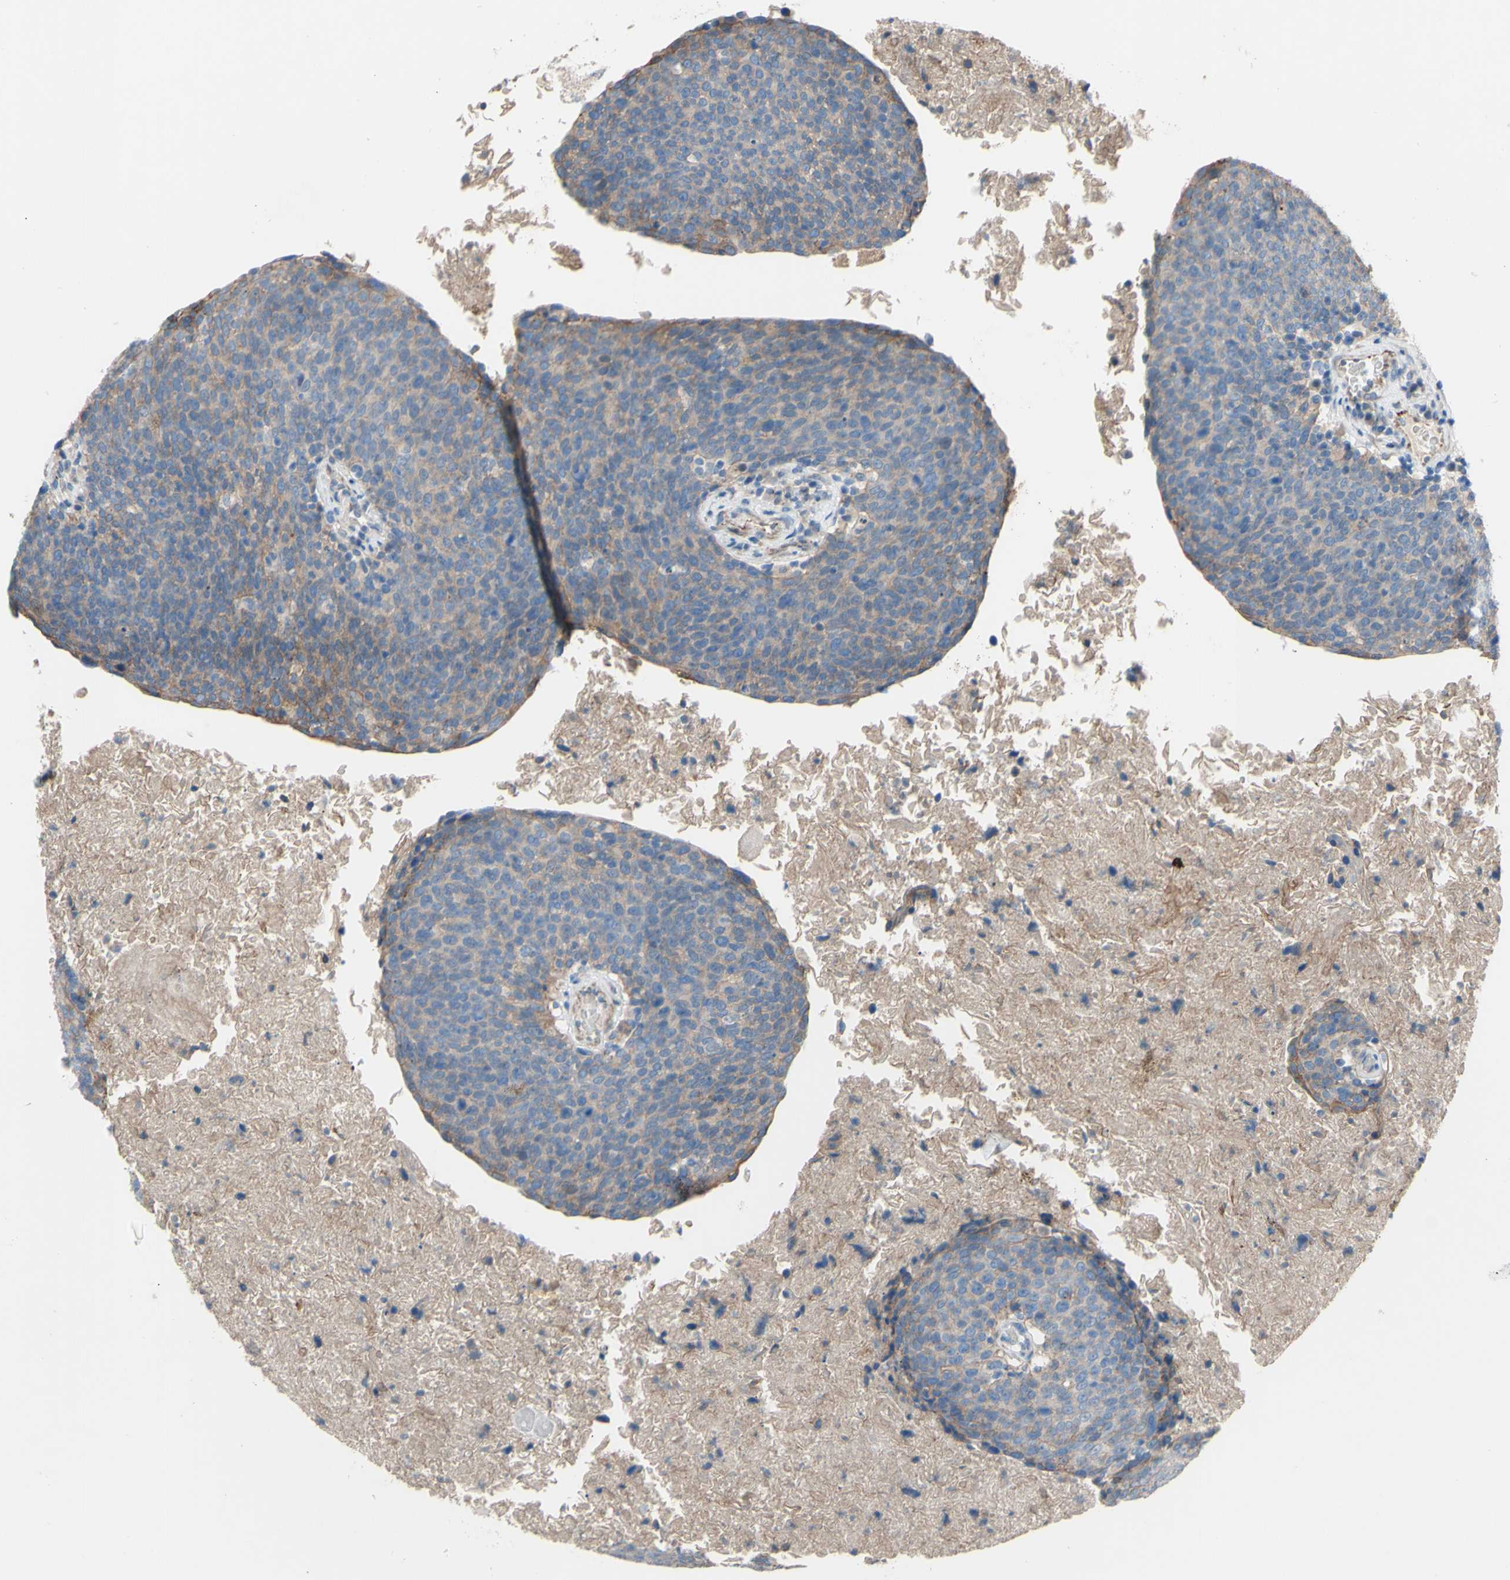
{"staining": {"intensity": "moderate", "quantity": "25%-75%", "location": "cytoplasmic/membranous"}, "tissue": "head and neck cancer", "cell_type": "Tumor cells", "image_type": "cancer", "snomed": [{"axis": "morphology", "description": "Squamous cell carcinoma, NOS"}, {"axis": "morphology", "description": "Squamous cell carcinoma, metastatic, NOS"}, {"axis": "topography", "description": "Lymph node"}, {"axis": "topography", "description": "Head-Neck"}], "caption": "An image of head and neck squamous cell carcinoma stained for a protein demonstrates moderate cytoplasmic/membranous brown staining in tumor cells.", "gene": "CDCP1", "patient": {"sex": "male", "age": 62}}